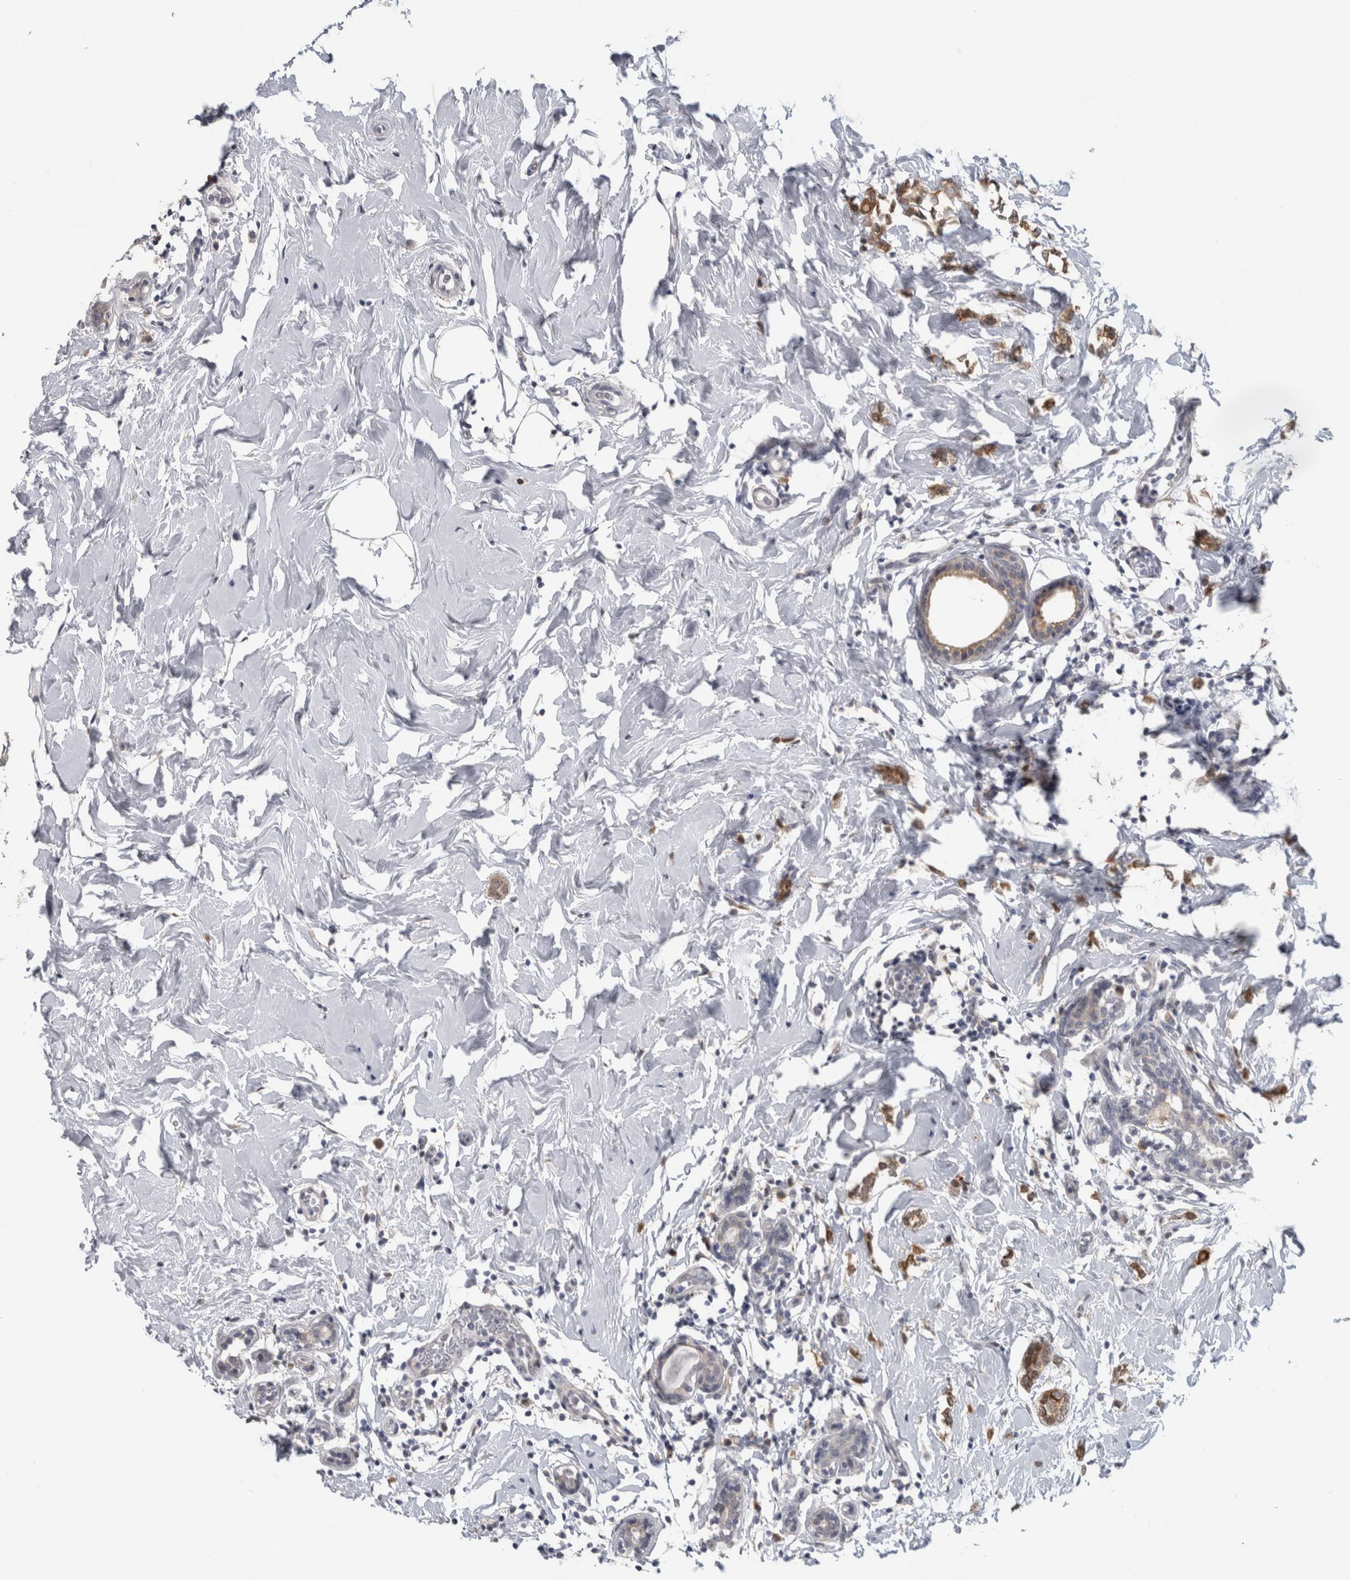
{"staining": {"intensity": "moderate", "quantity": ">75%", "location": "cytoplasmic/membranous"}, "tissue": "breast cancer", "cell_type": "Tumor cells", "image_type": "cancer", "snomed": [{"axis": "morphology", "description": "Normal tissue, NOS"}, {"axis": "morphology", "description": "Lobular carcinoma"}, {"axis": "topography", "description": "Breast"}], "caption": "High-power microscopy captured an immunohistochemistry (IHC) micrograph of breast lobular carcinoma, revealing moderate cytoplasmic/membranous expression in about >75% of tumor cells. The protein is stained brown, and the nuclei are stained in blue (DAB IHC with brightfield microscopy, high magnification).", "gene": "TMEM242", "patient": {"sex": "female", "age": 47}}